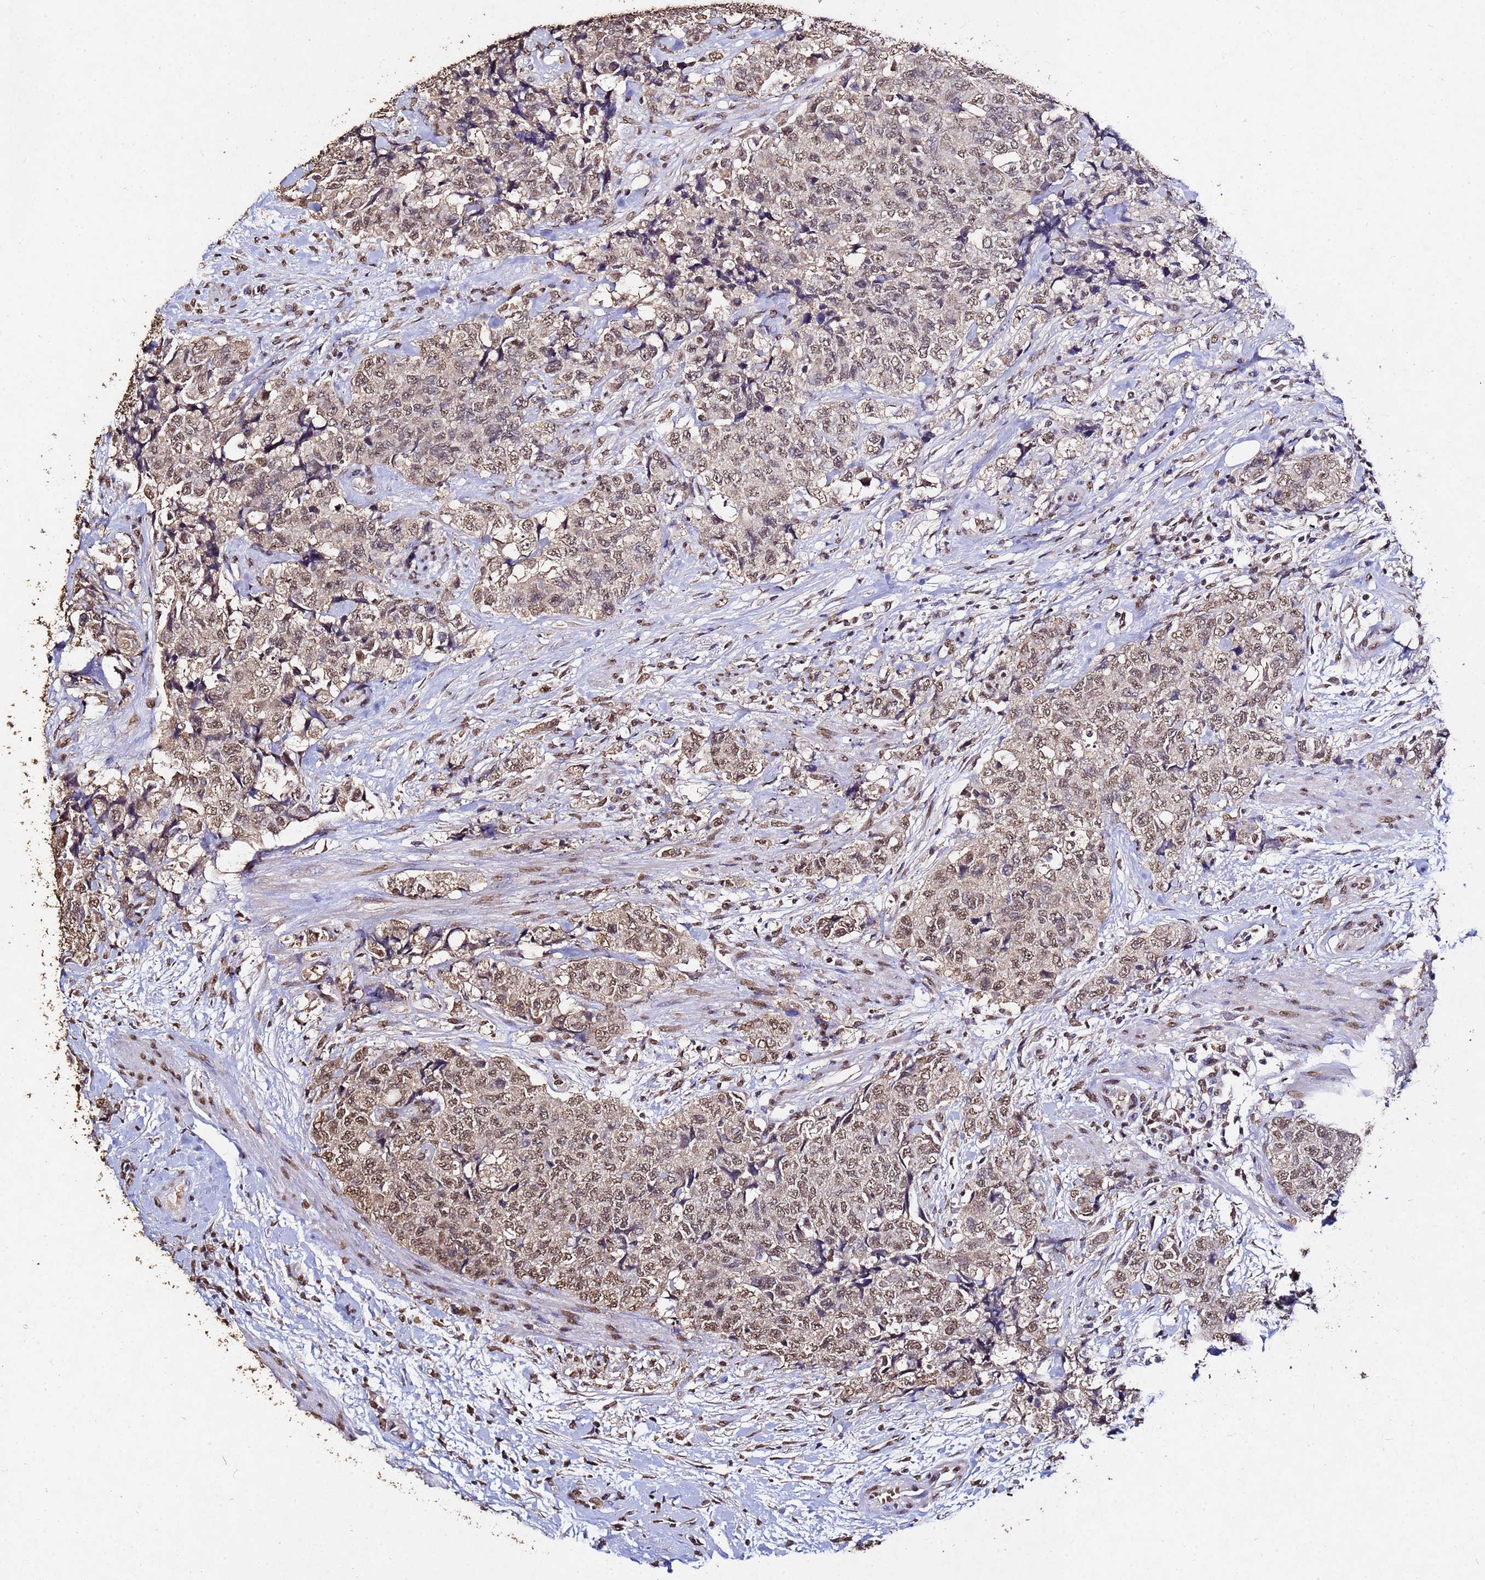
{"staining": {"intensity": "moderate", "quantity": ">75%", "location": "nuclear"}, "tissue": "urothelial cancer", "cell_type": "Tumor cells", "image_type": "cancer", "snomed": [{"axis": "morphology", "description": "Urothelial carcinoma, High grade"}, {"axis": "topography", "description": "Urinary bladder"}], "caption": "Urothelial cancer stained for a protein shows moderate nuclear positivity in tumor cells.", "gene": "MYOCD", "patient": {"sex": "female", "age": 78}}